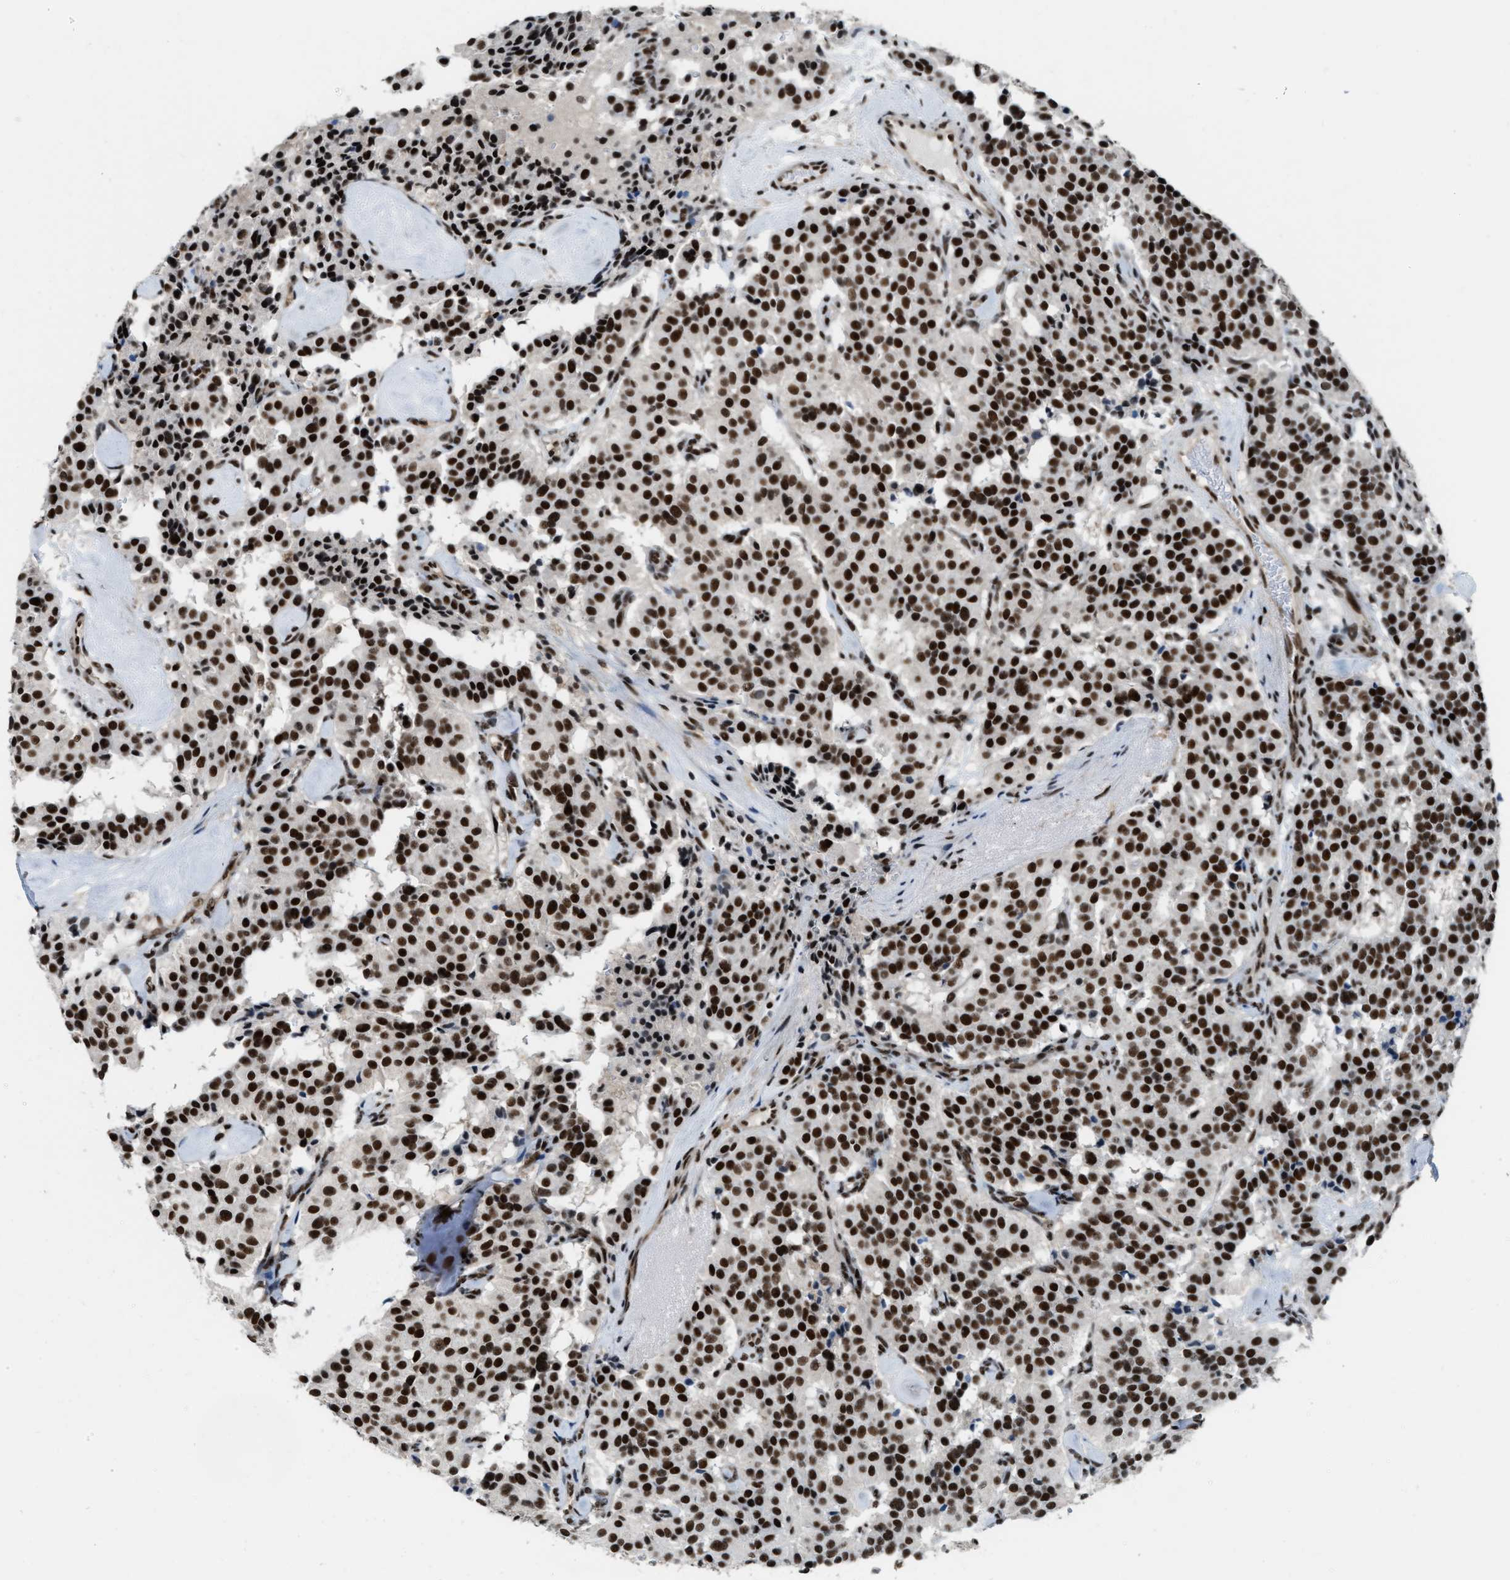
{"staining": {"intensity": "strong", "quantity": ">75%", "location": "nuclear"}, "tissue": "carcinoid", "cell_type": "Tumor cells", "image_type": "cancer", "snomed": [{"axis": "morphology", "description": "Carcinoid, malignant, NOS"}, {"axis": "topography", "description": "Lung"}], "caption": "IHC of malignant carcinoid displays high levels of strong nuclear staining in approximately >75% of tumor cells.", "gene": "NUMA1", "patient": {"sex": "male", "age": 30}}